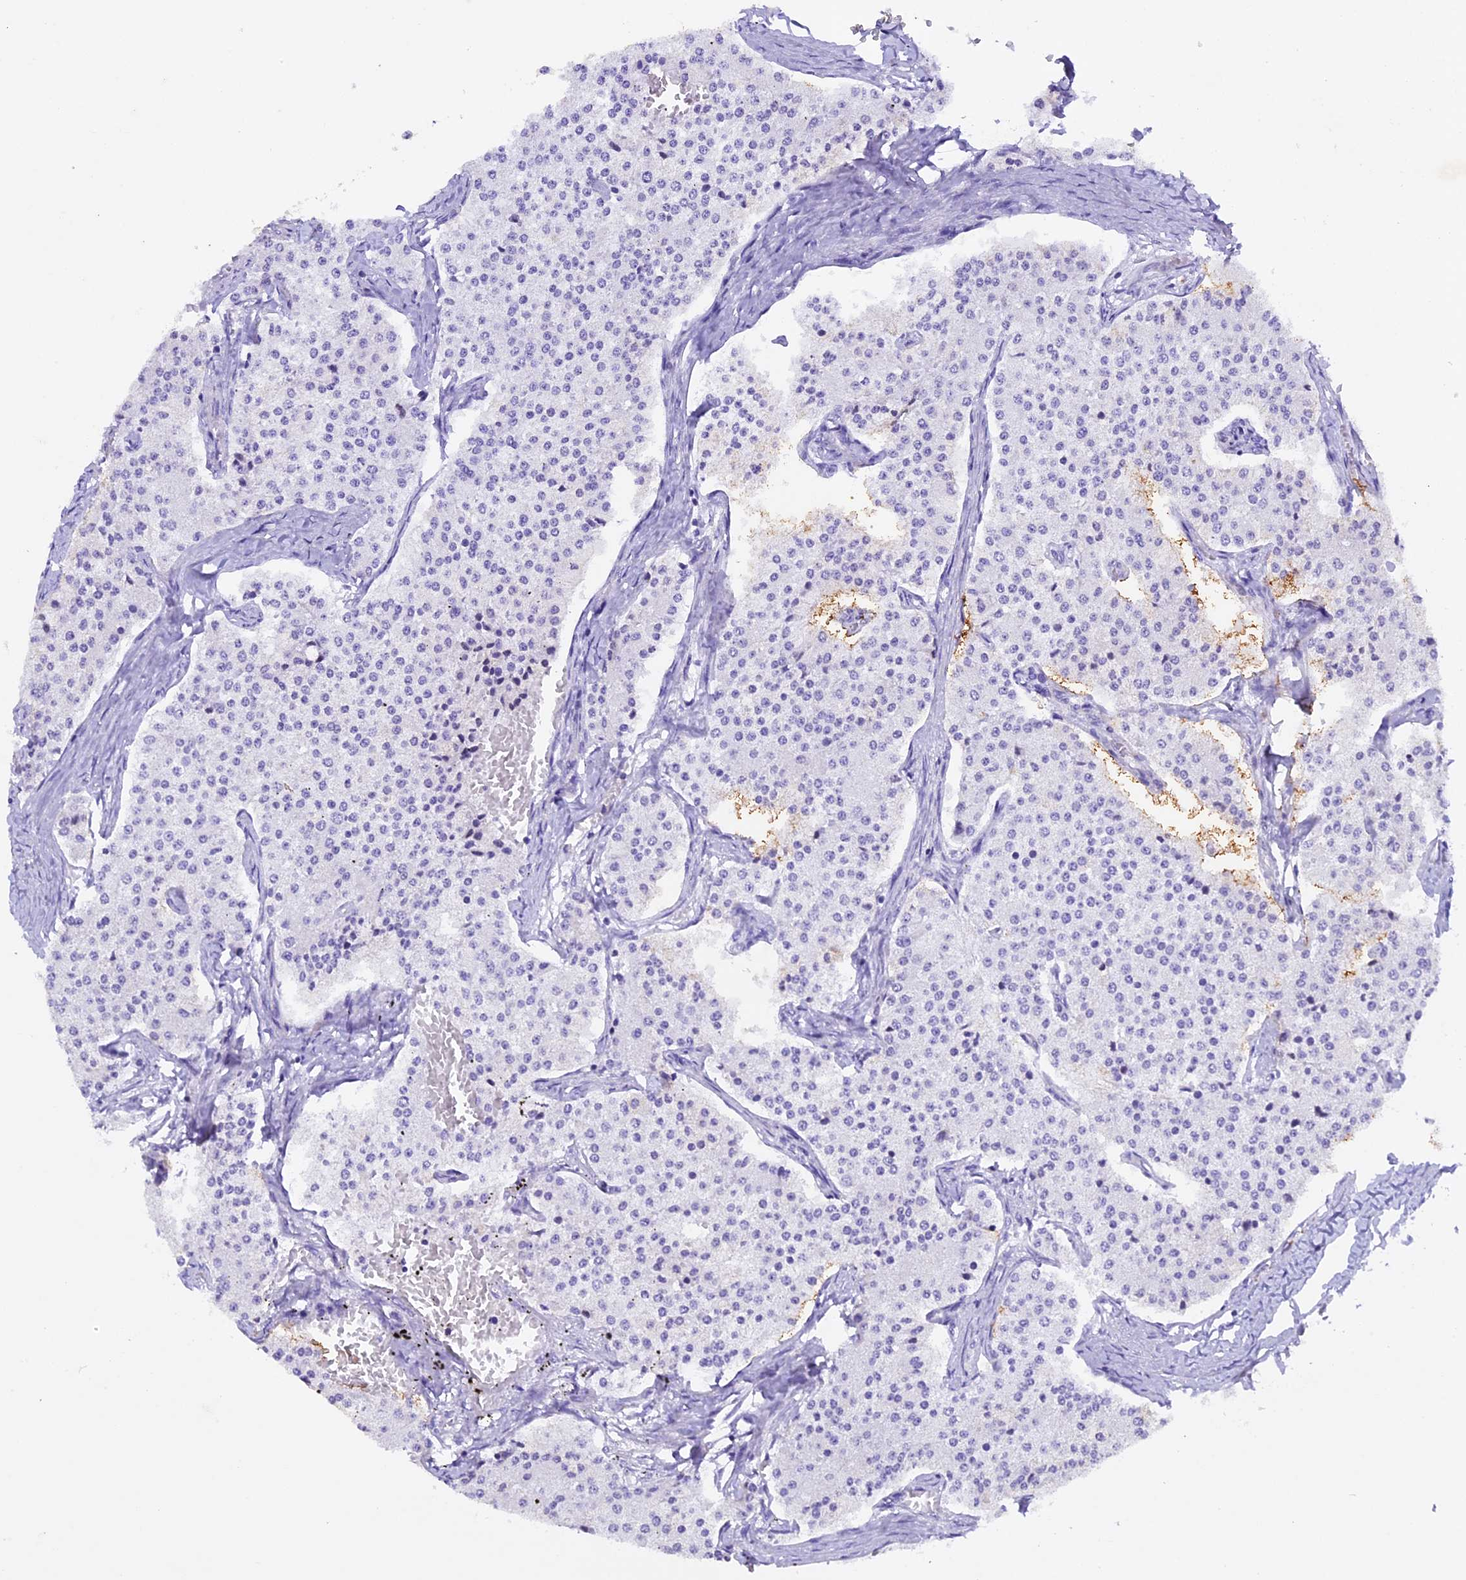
{"staining": {"intensity": "negative", "quantity": "none", "location": "none"}, "tissue": "carcinoid", "cell_type": "Tumor cells", "image_type": "cancer", "snomed": [{"axis": "morphology", "description": "Carcinoid, malignant, NOS"}, {"axis": "topography", "description": "Colon"}], "caption": "Micrograph shows no significant protein positivity in tumor cells of carcinoid.", "gene": "TFAM", "patient": {"sex": "female", "age": 52}}